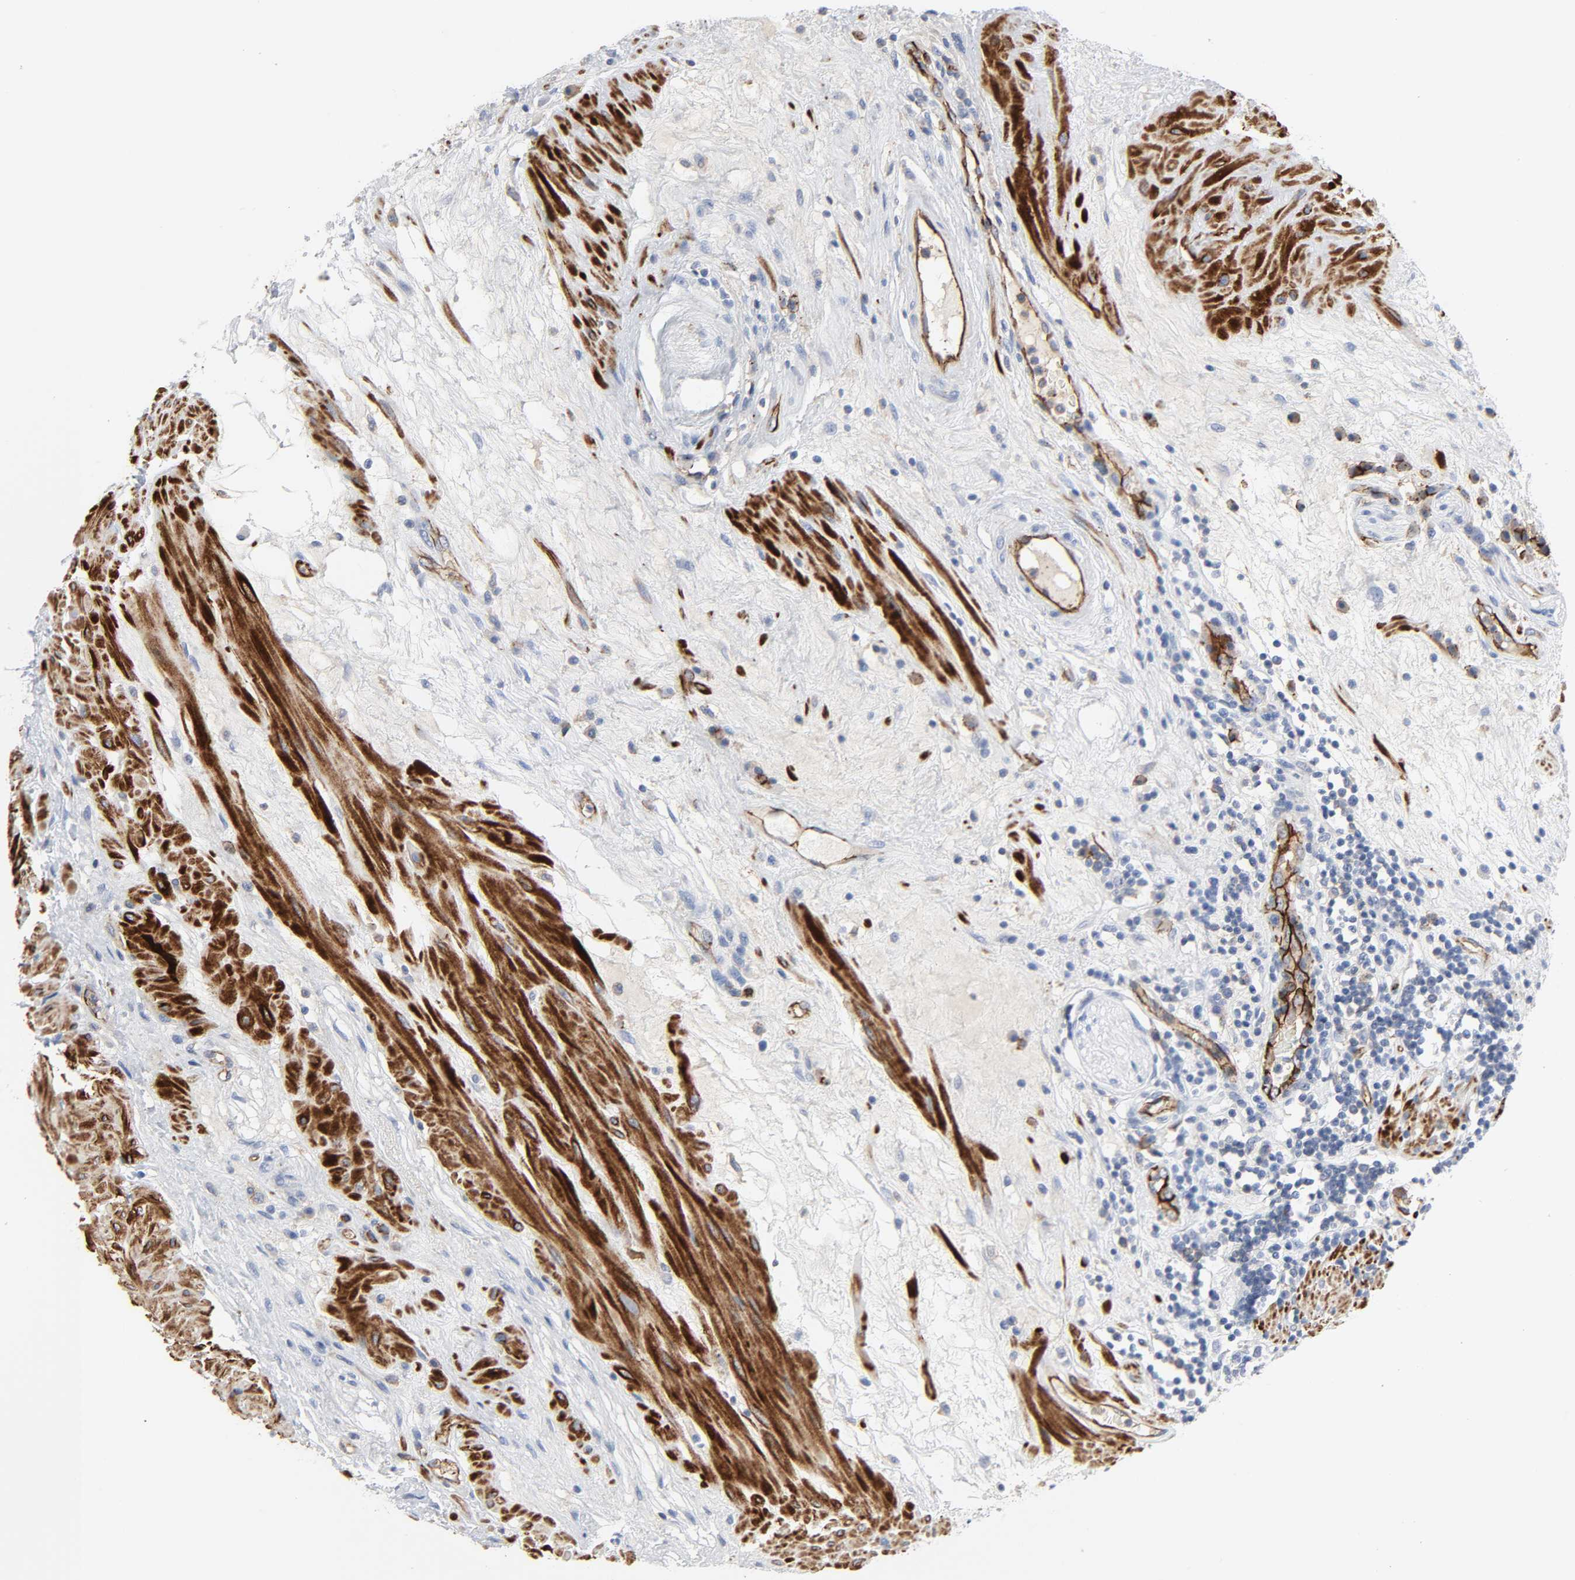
{"staining": {"intensity": "negative", "quantity": "none", "location": "none"}, "tissue": "seminal vesicle", "cell_type": "Glandular cells", "image_type": "normal", "snomed": [{"axis": "morphology", "description": "Normal tissue, NOS"}, {"axis": "topography", "description": "Seminal veicle"}], "caption": "Protein analysis of benign seminal vesicle shows no significant expression in glandular cells. (Stains: DAB (3,3'-diaminobenzidine) immunohistochemistry (IHC) with hematoxylin counter stain, Microscopy: brightfield microscopy at high magnification).", "gene": "PECAM1", "patient": {"sex": "male", "age": 61}}